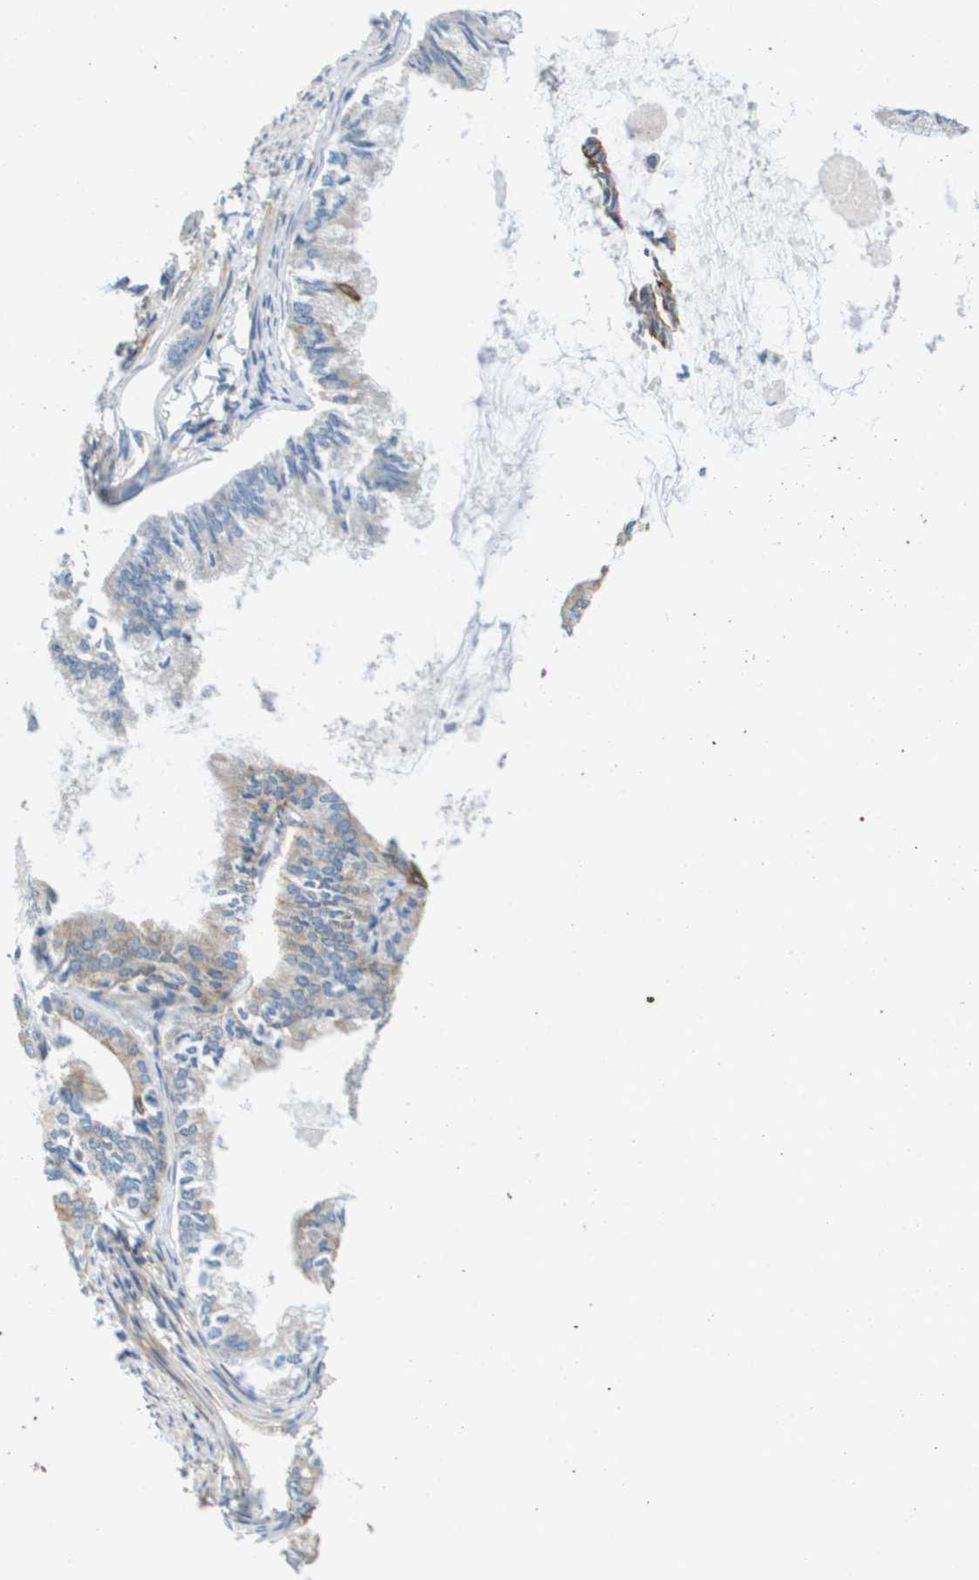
{"staining": {"intensity": "weak", "quantity": "<25%", "location": "cytoplasmic/membranous"}, "tissue": "endometrial cancer", "cell_type": "Tumor cells", "image_type": "cancer", "snomed": [{"axis": "morphology", "description": "Adenocarcinoma, NOS"}, {"axis": "topography", "description": "Endometrium"}], "caption": "DAB immunohistochemical staining of human endometrial adenocarcinoma exhibits no significant staining in tumor cells.", "gene": "KRT23", "patient": {"sex": "female", "age": 86}}